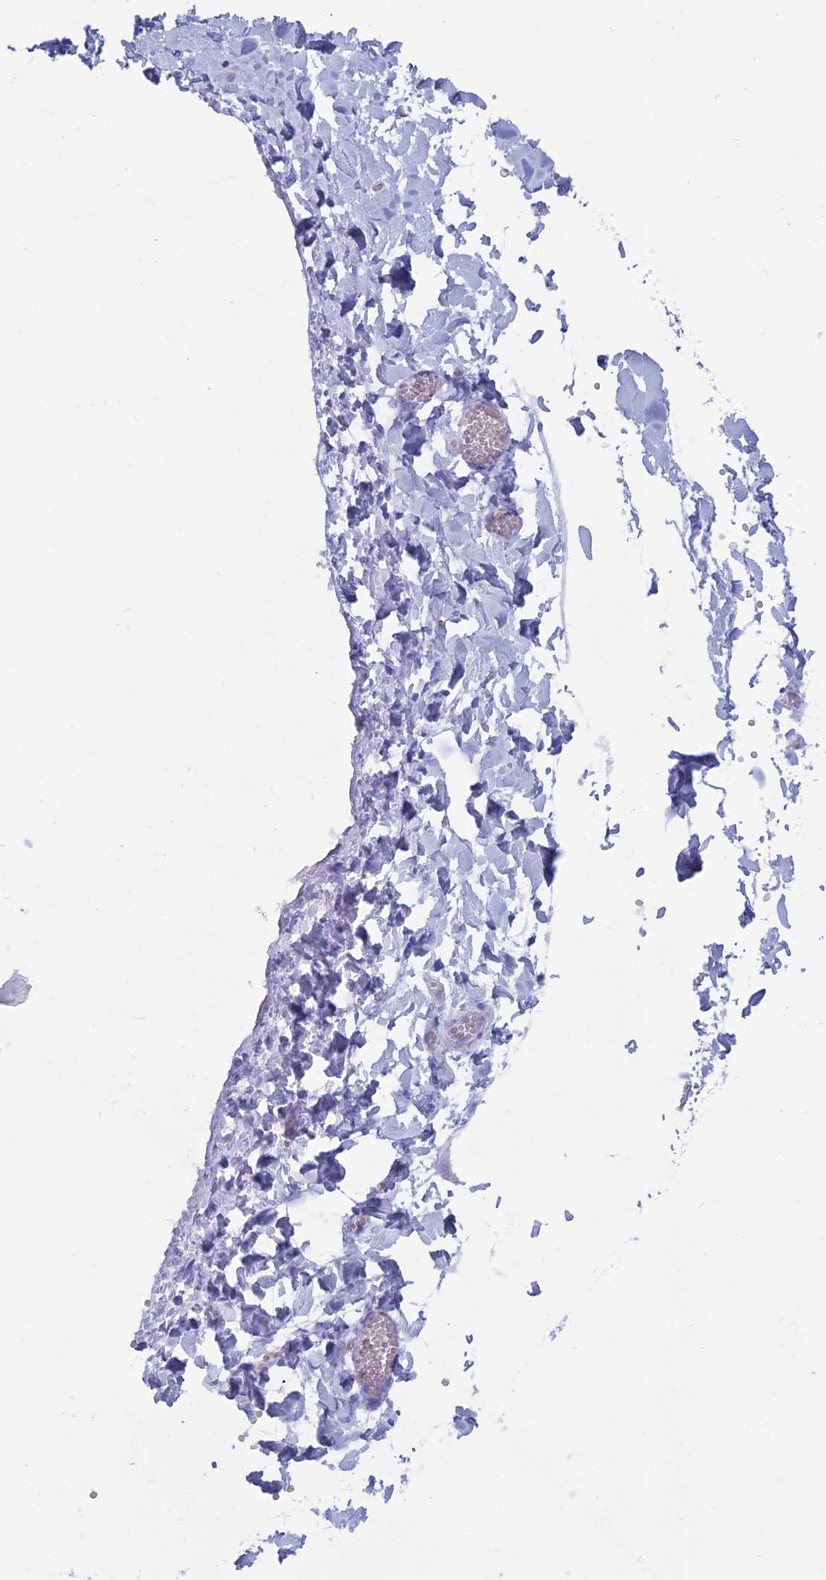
{"staining": {"intensity": "negative", "quantity": "none", "location": "none"}, "tissue": "adipose tissue", "cell_type": "Adipocytes", "image_type": "normal", "snomed": [{"axis": "morphology", "description": "Normal tissue, NOS"}, {"axis": "topography", "description": "Gallbladder"}, {"axis": "topography", "description": "Peripheral nerve tissue"}], "caption": "Adipocytes are negative for brown protein staining in unremarkable adipose tissue.", "gene": "CAPS", "patient": {"sex": "male", "age": 38}}